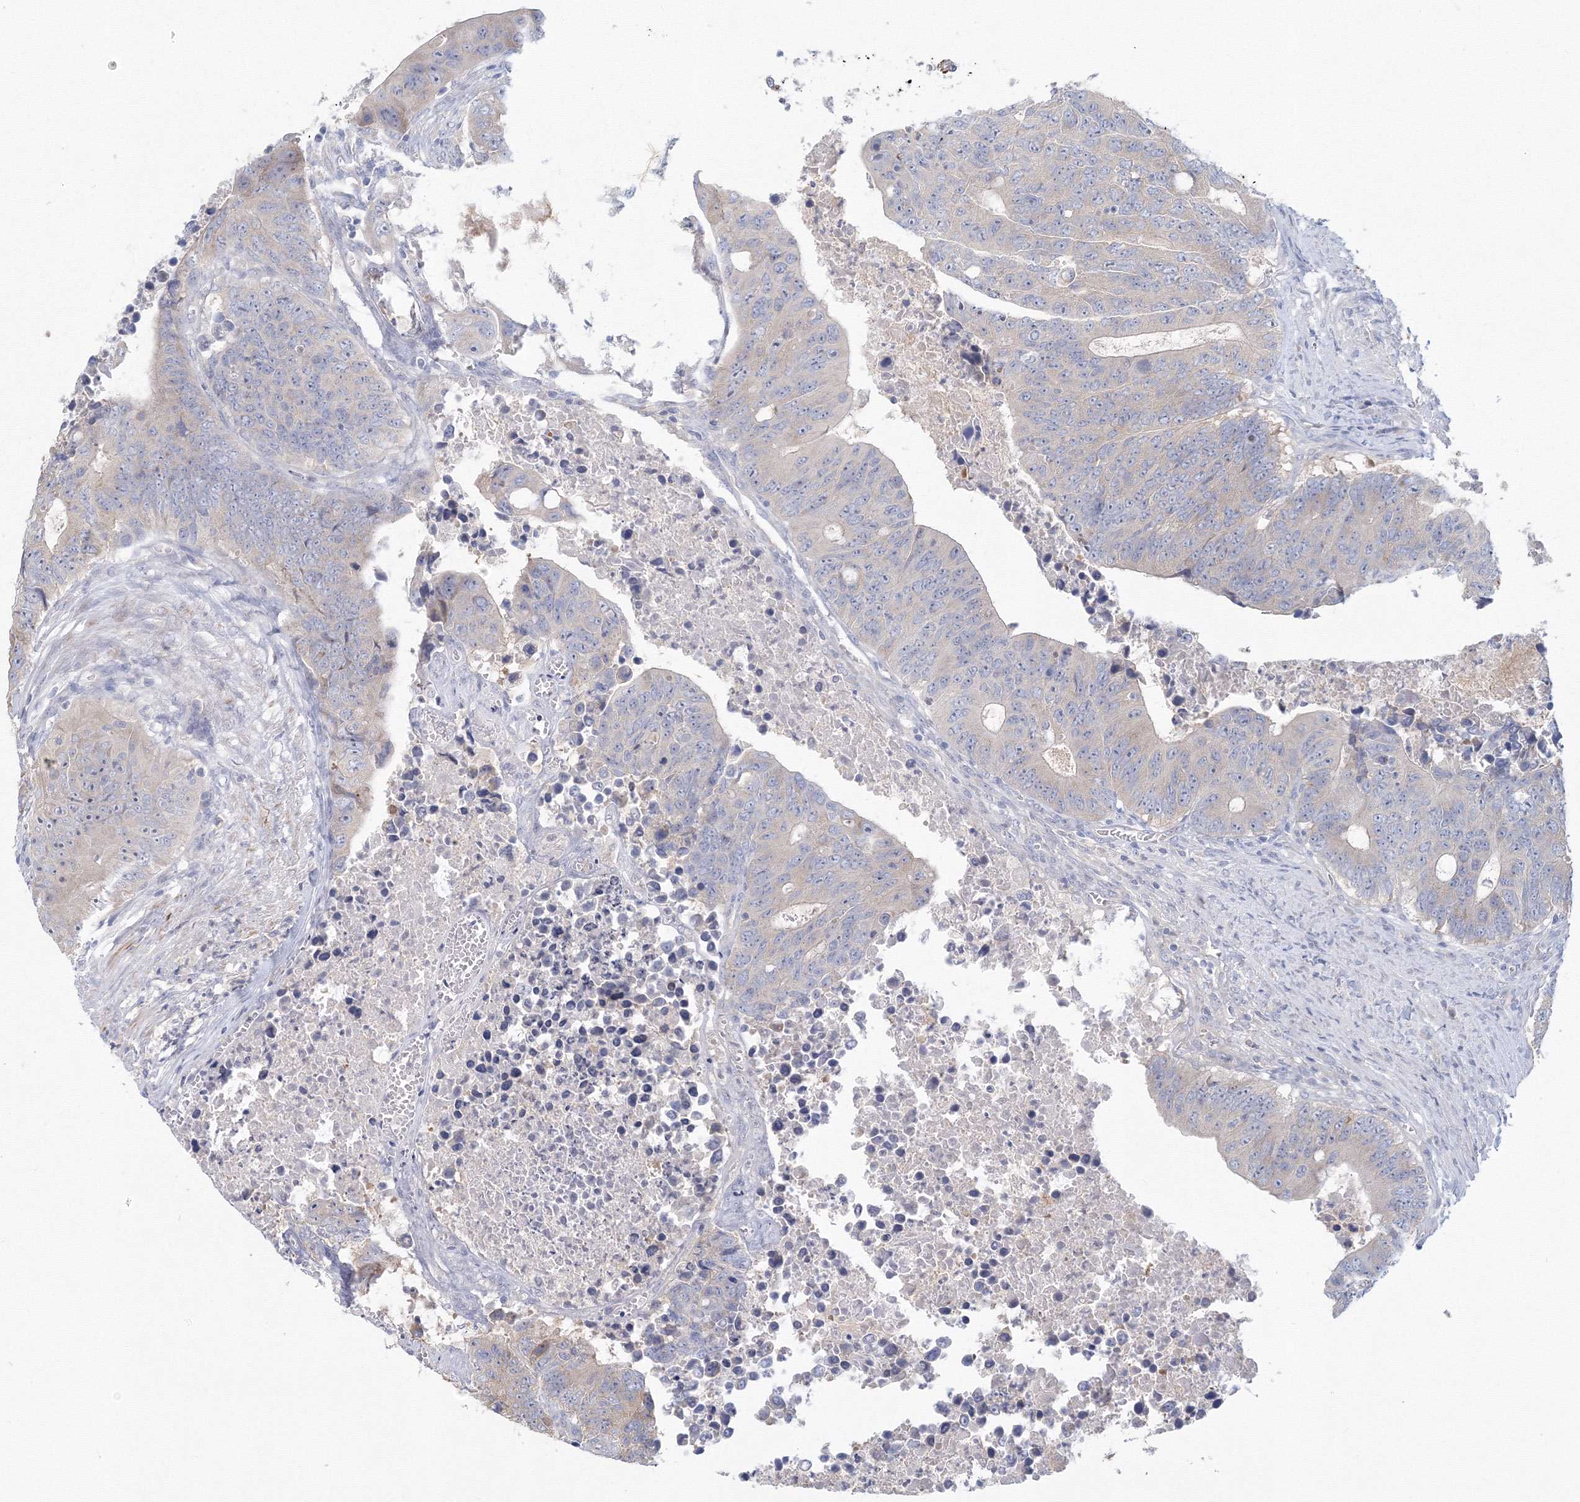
{"staining": {"intensity": "negative", "quantity": "none", "location": "none"}, "tissue": "colorectal cancer", "cell_type": "Tumor cells", "image_type": "cancer", "snomed": [{"axis": "morphology", "description": "Adenocarcinoma, NOS"}, {"axis": "topography", "description": "Colon"}], "caption": "The immunohistochemistry photomicrograph has no significant expression in tumor cells of colorectal adenocarcinoma tissue.", "gene": "TACC2", "patient": {"sex": "male", "age": 87}}